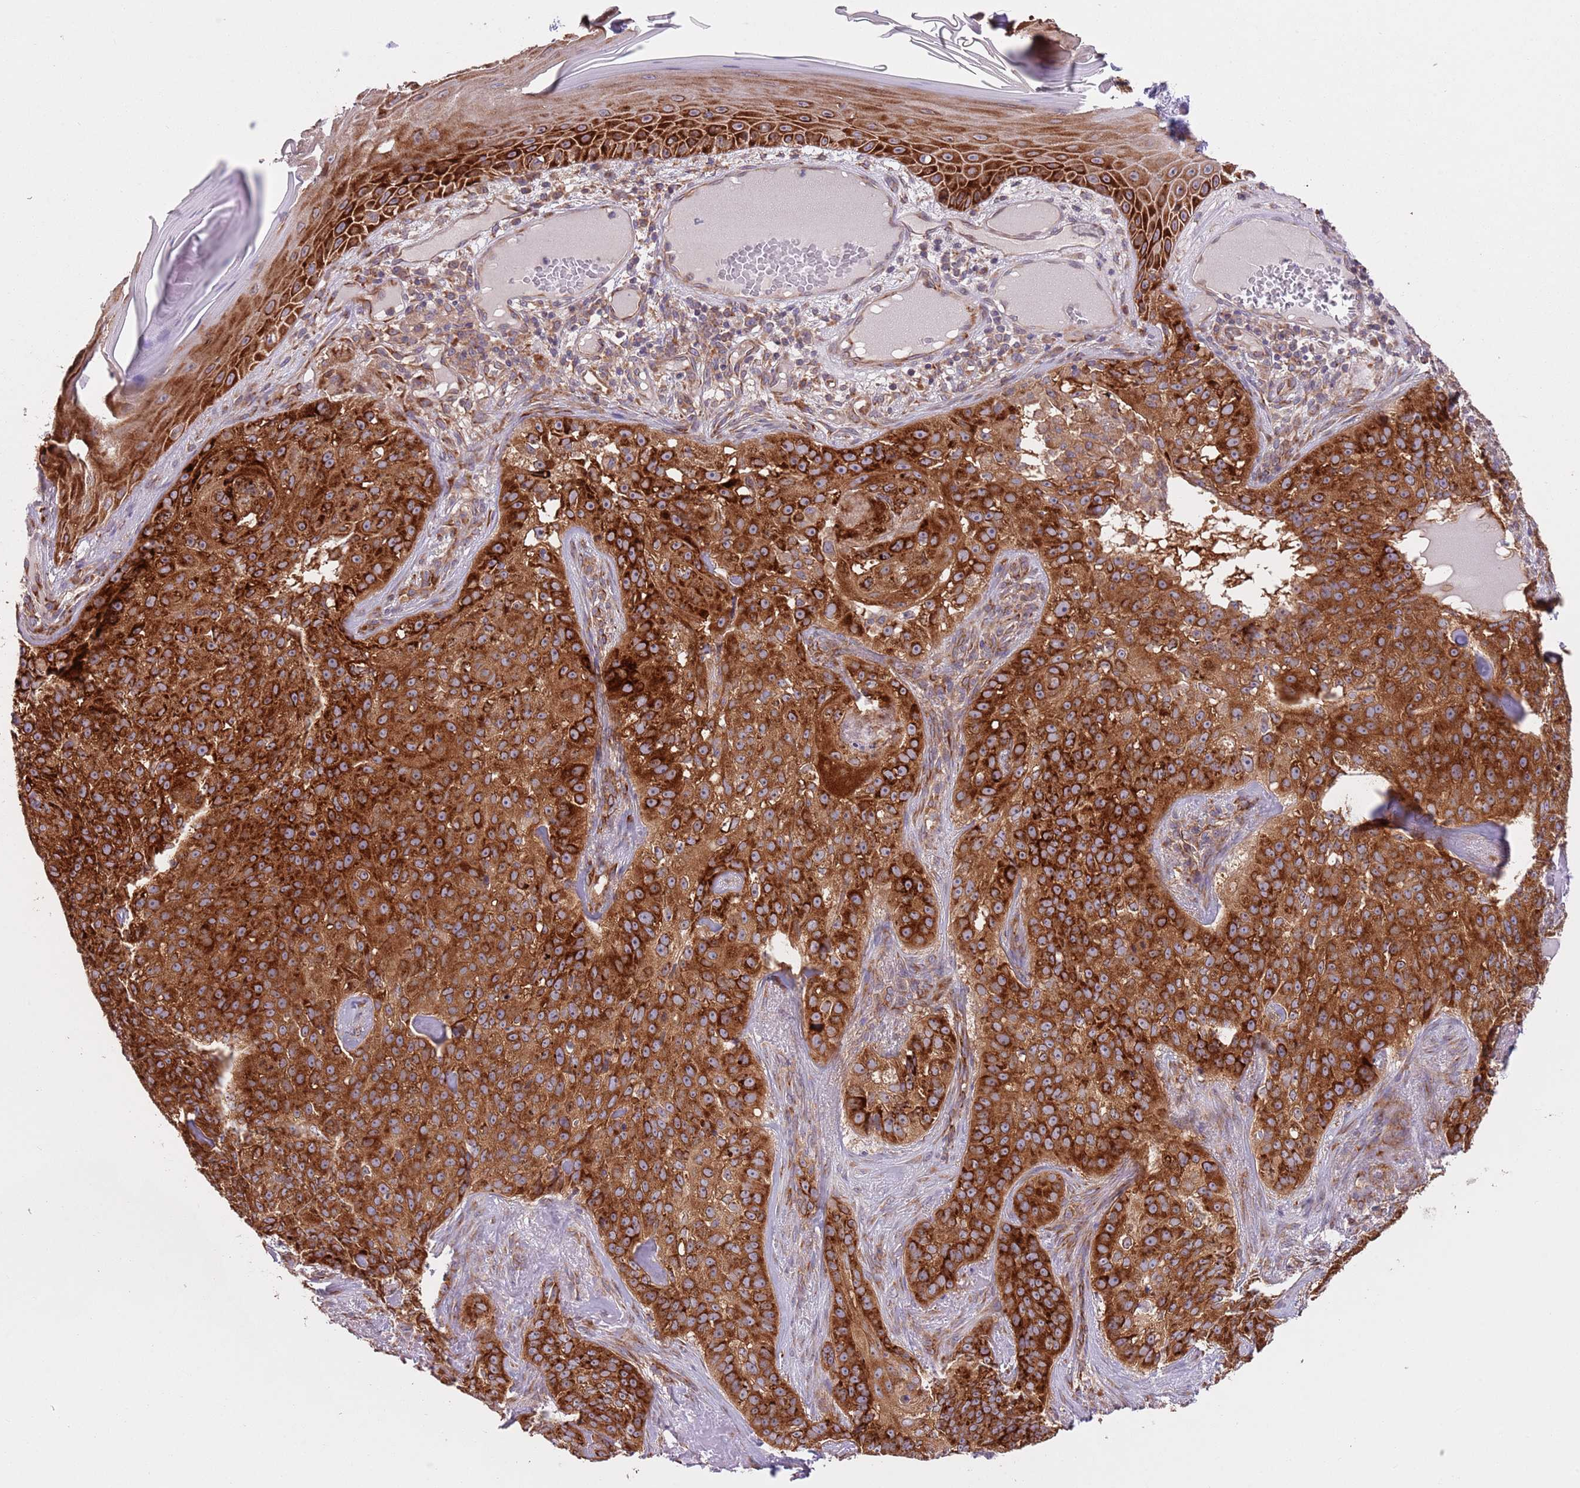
{"staining": {"intensity": "strong", "quantity": ">75%", "location": "cytoplasmic/membranous"}, "tissue": "skin cancer", "cell_type": "Tumor cells", "image_type": "cancer", "snomed": [{"axis": "morphology", "description": "Basal cell carcinoma"}, {"axis": "topography", "description": "Skin"}], "caption": "A brown stain shows strong cytoplasmic/membranous expression of a protein in skin cancer (basal cell carcinoma) tumor cells.", "gene": "SLC35E3", "patient": {"sex": "female", "age": 92}}